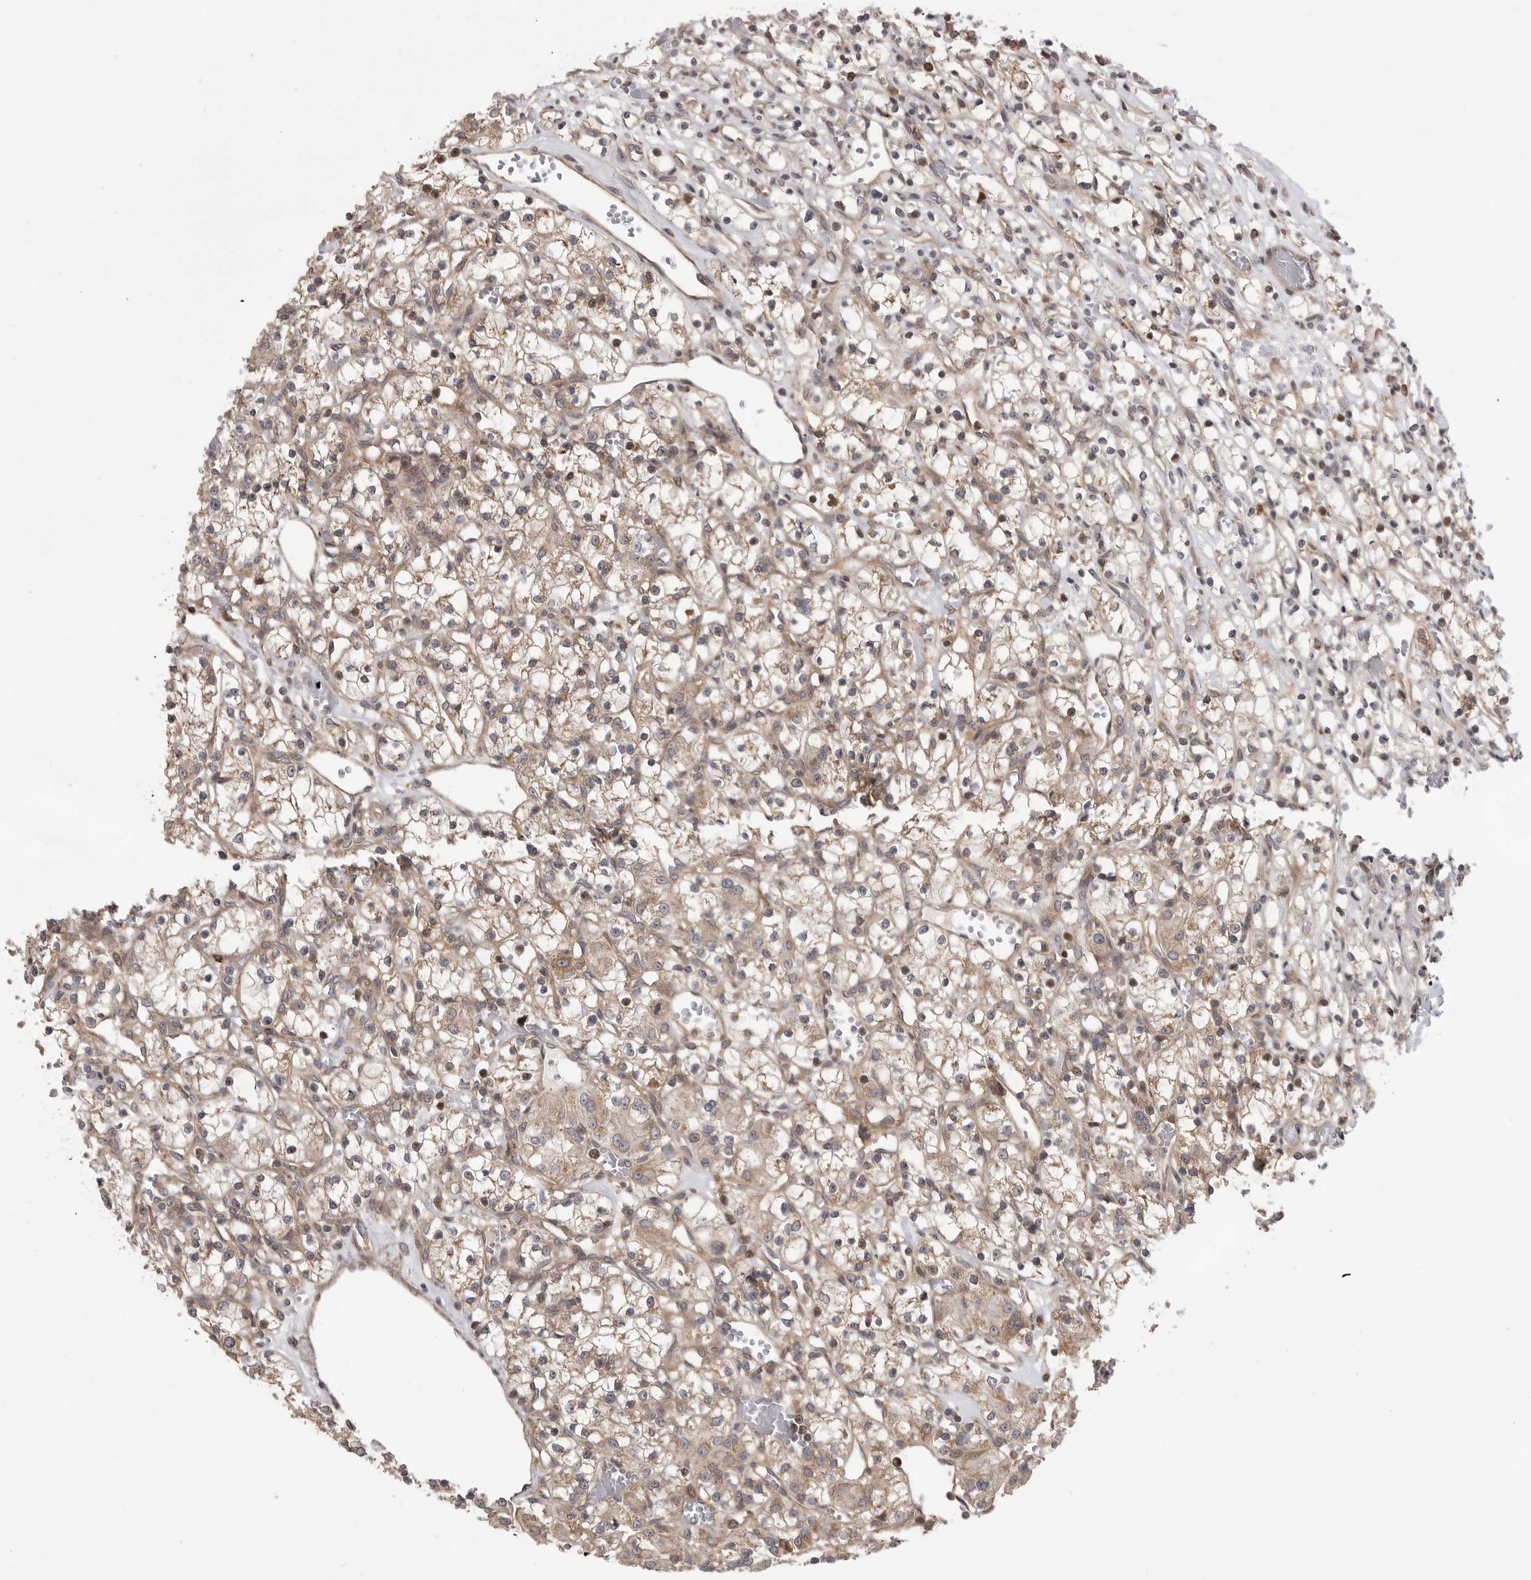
{"staining": {"intensity": "negative", "quantity": "none", "location": "none"}, "tissue": "renal cancer", "cell_type": "Tumor cells", "image_type": "cancer", "snomed": [{"axis": "morphology", "description": "Adenocarcinoma, NOS"}, {"axis": "topography", "description": "Kidney"}], "caption": "IHC photomicrograph of renal cancer stained for a protein (brown), which reveals no positivity in tumor cells.", "gene": "OXR1", "patient": {"sex": "female", "age": 59}}